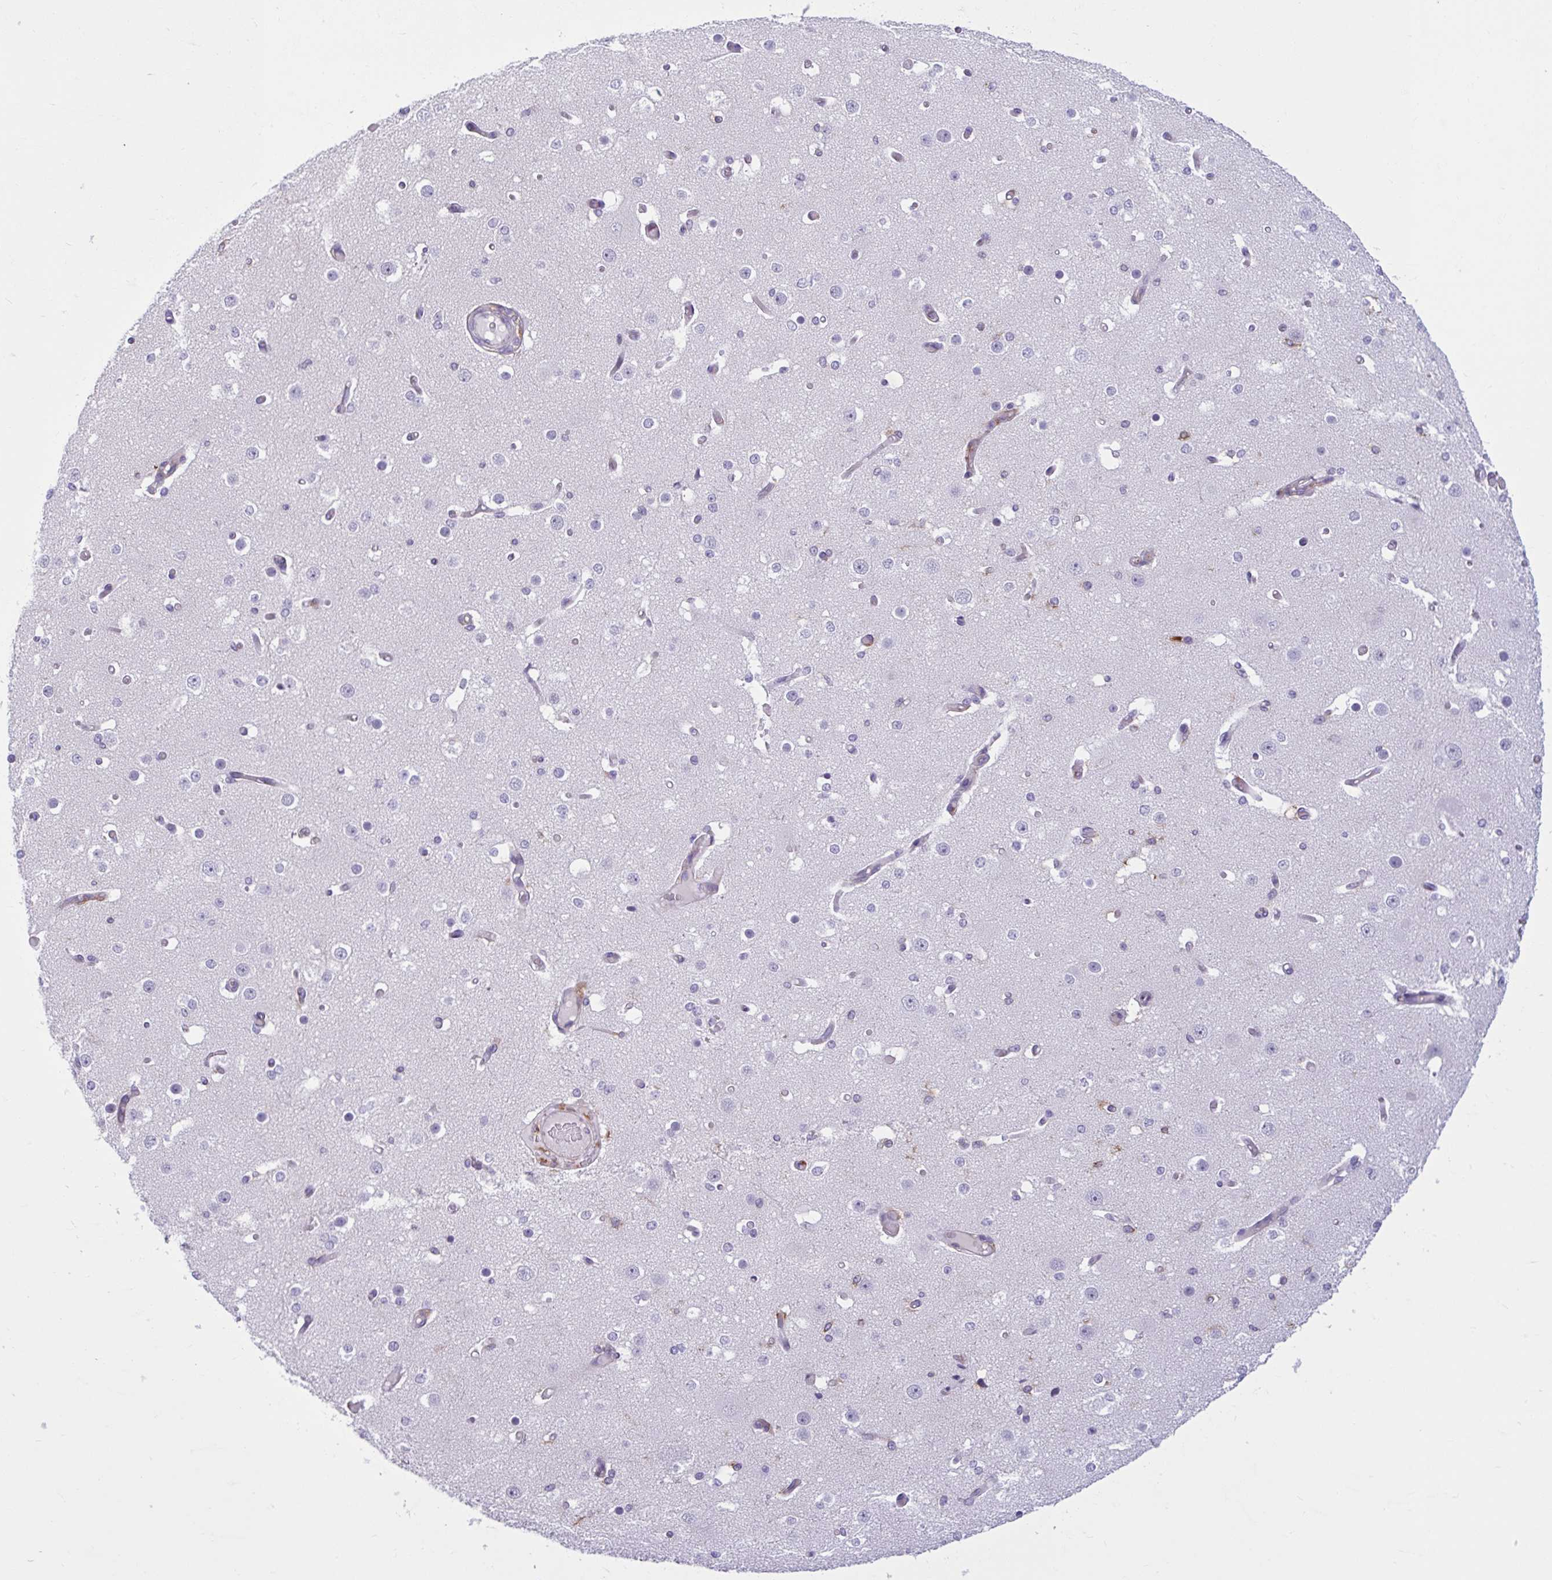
{"staining": {"intensity": "negative", "quantity": "none", "location": "none"}, "tissue": "cerebral cortex", "cell_type": "Endothelial cells", "image_type": "normal", "snomed": [{"axis": "morphology", "description": "Normal tissue, NOS"}, {"axis": "morphology", "description": "Inflammation, NOS"}, {"axis": "topography", "description": "Cerebral cortex"}], "caption": "A histopathology image of cerebral cortex stained for a protein reveals no brown staining in endothelial cells.", "gene": "CEP120", "patient": {"sex": "male", "age": 6}}